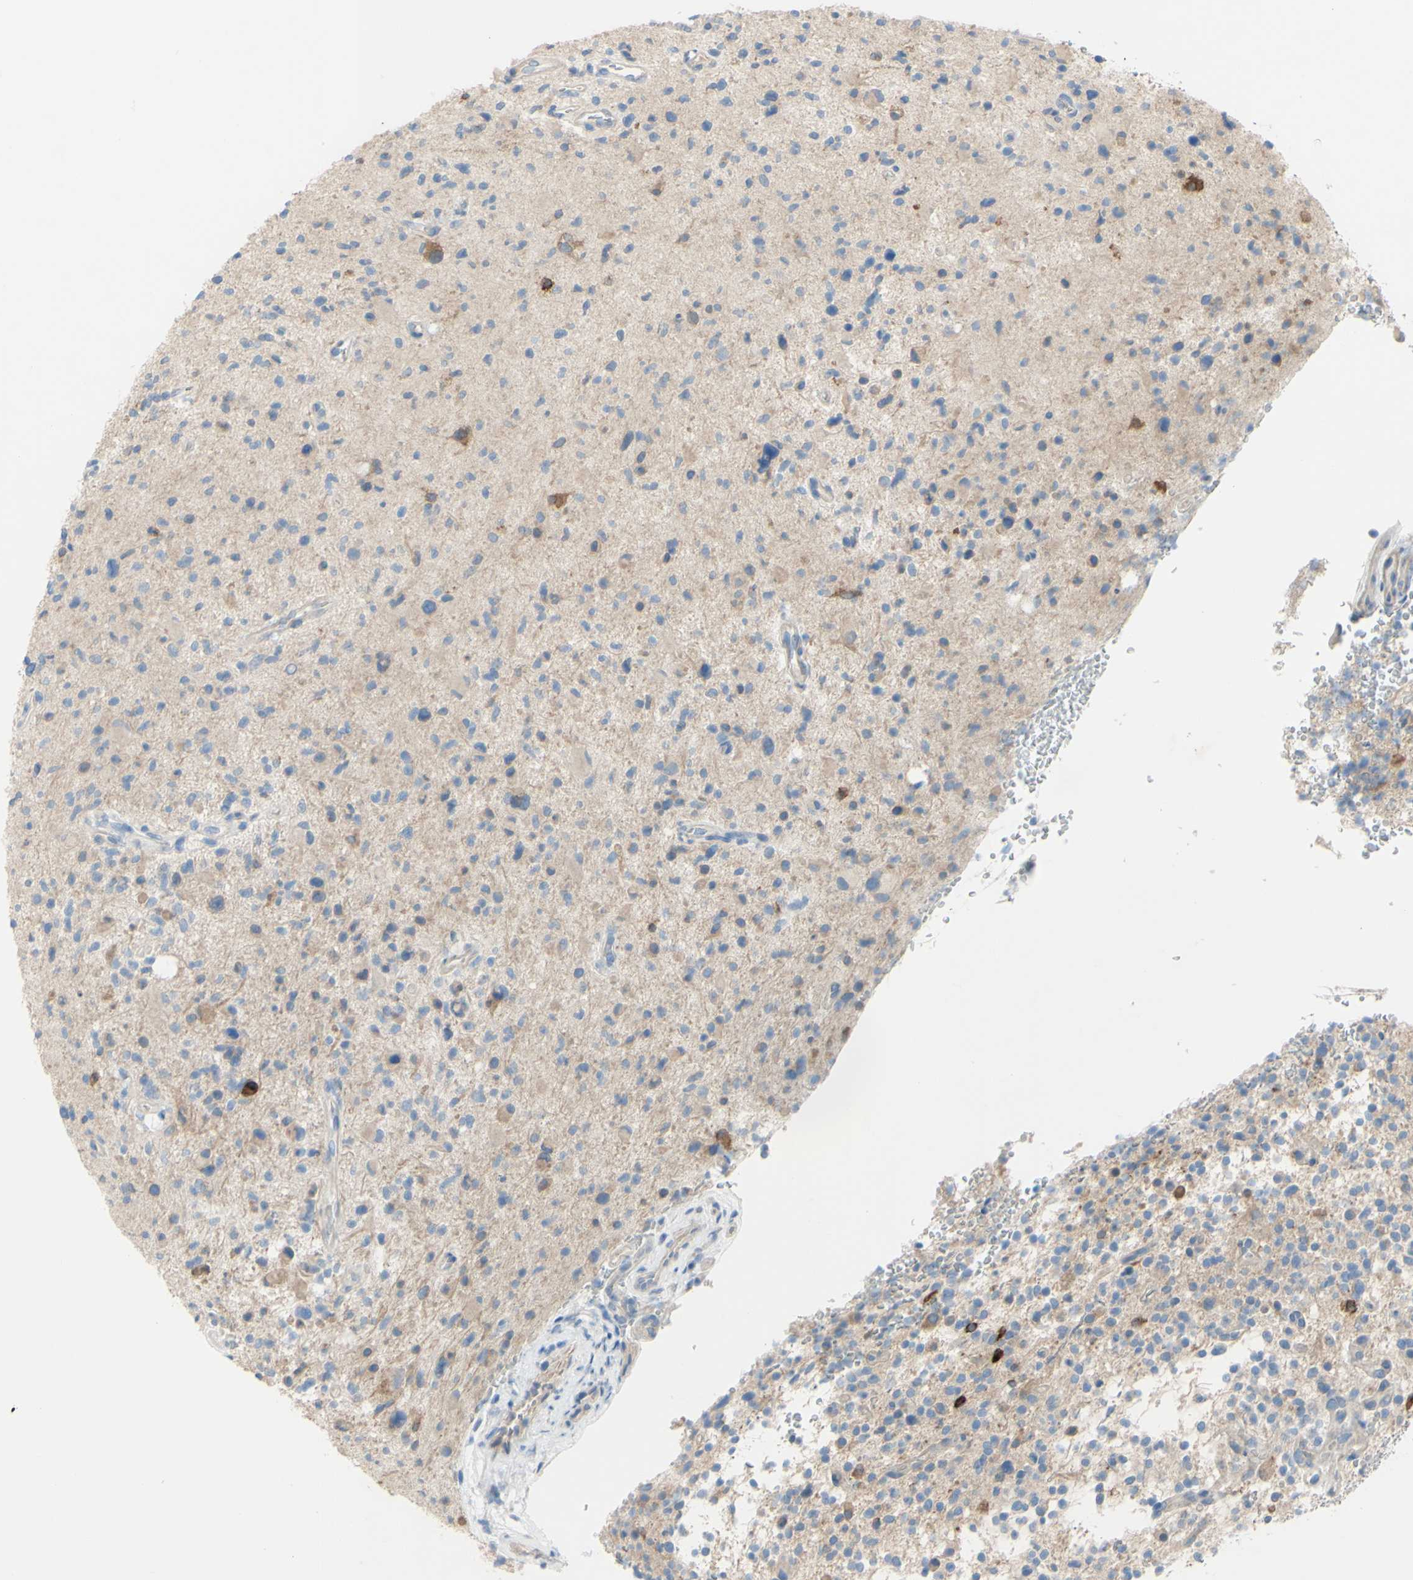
{"staining": {"intensity": "weak", "quantity": "25%-75%", "location": "cytoplasmic/membranous"}, "tissue": "glioma", "cell_type": "Tumor cells", "image_type": "cancer", "snomed": [{"axis": "morphology", "description": "Glioma, malignant, High grade"}, {"axis": "topography", "description": "Brain"}], "caption": "Glioma stained with DAB (3,3'-diaminobenzidine) immunohistochemistry (IHC) displays low levels of weak cytoplasmic/membranous expression in about 25%-75% of tumor cells.", "gene": "FDFT1", "patient": {"sex": "male", "age": 48}}